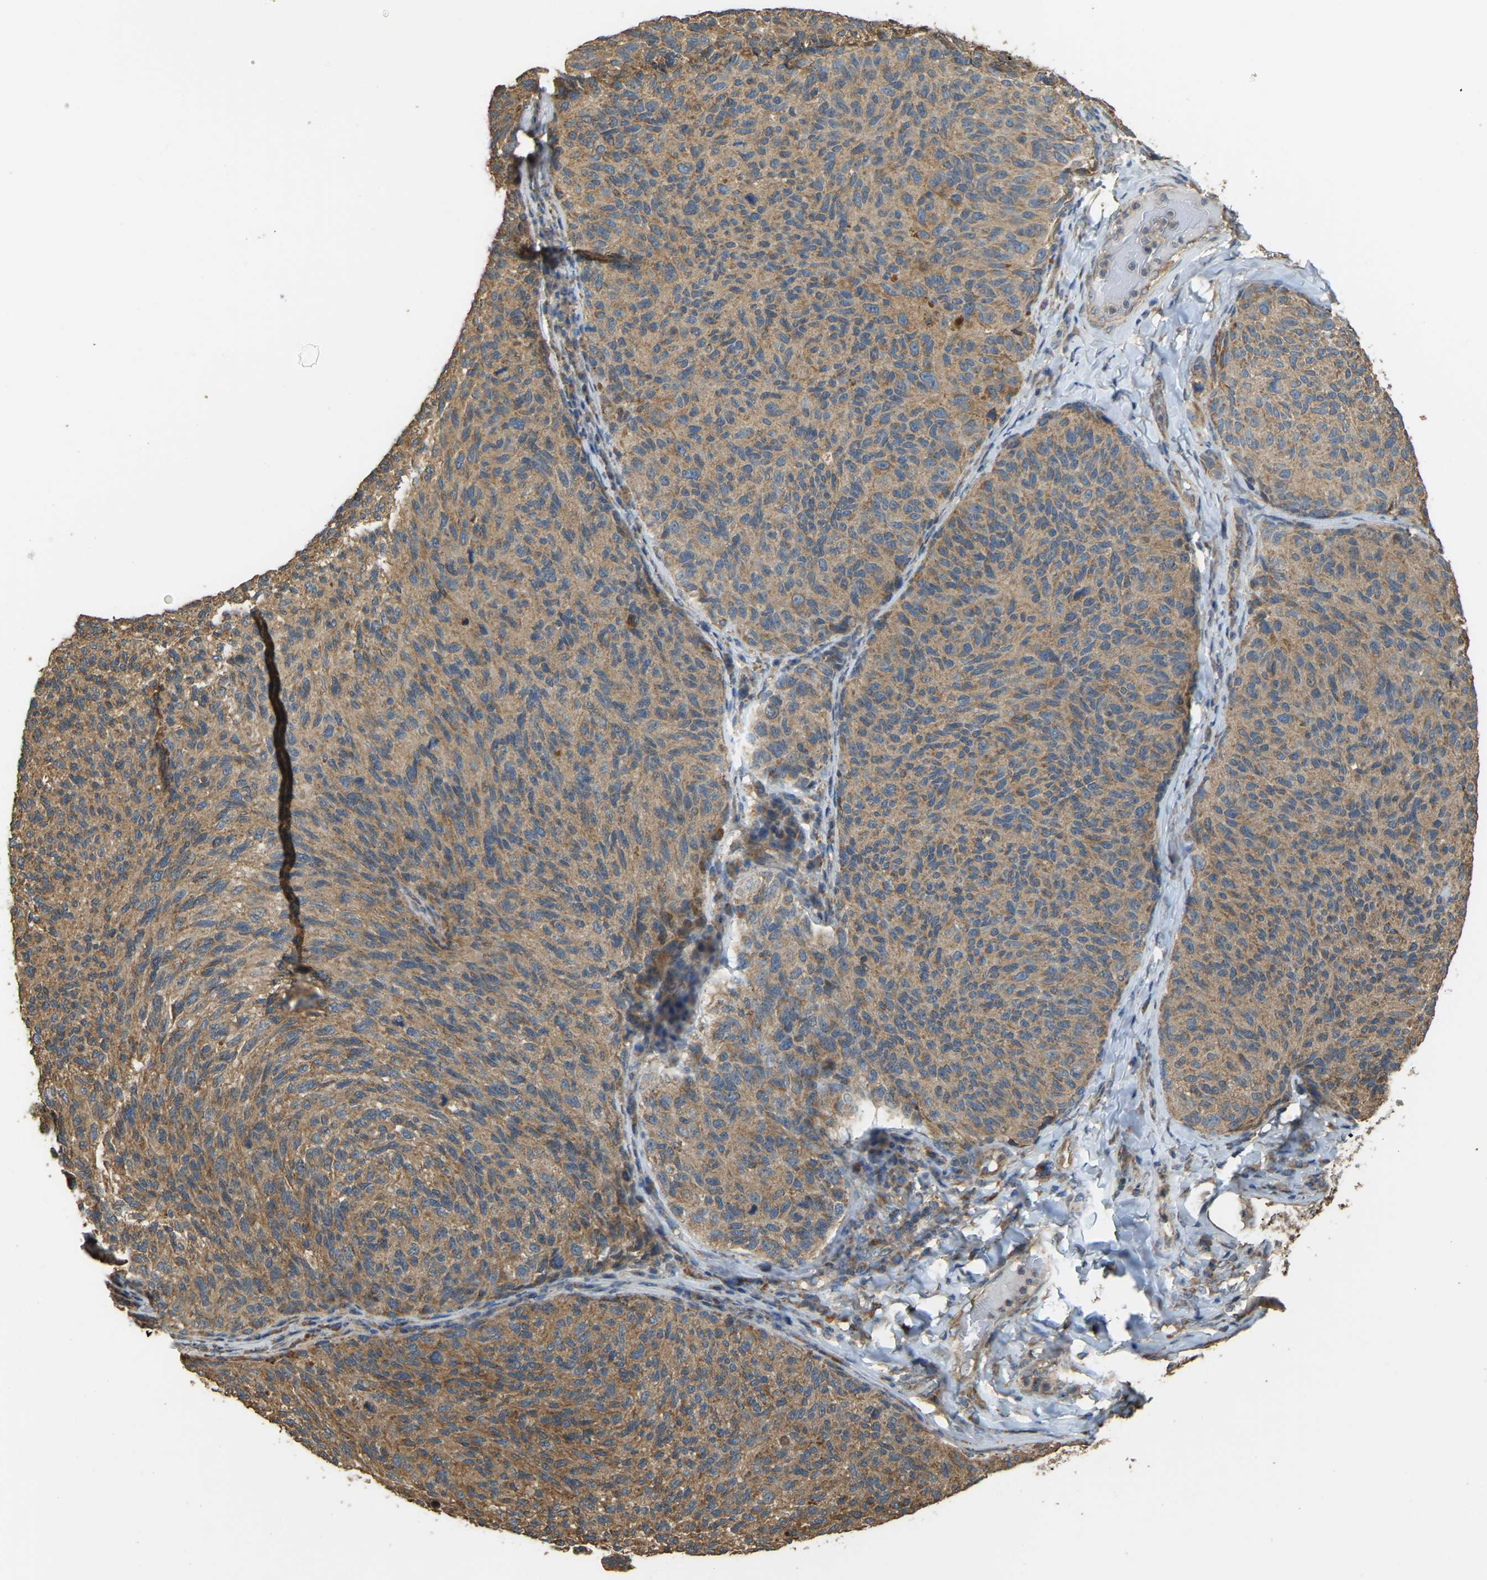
{"staining": {"intensity": "moderate", "quantity": ">75%", "location": "cytoplasmic/membranous"}, "tissue": "melanoma", "cell_type": "Tumor cells", "image_type": "cancer", "snomed": [{"axis": "morphology", "description": "Malignant melanoma, NOS"}, {"axis": "topography", "description": "Skin"}], "caption": "A brown stain shows moderate cytoplasmic/membranous staining of a protein in melanoma tumor cells. (IHC, brightfield microscopy, high magnification).", "gene": "GNG2", "patient": {"sex": "female", "age": 73}}